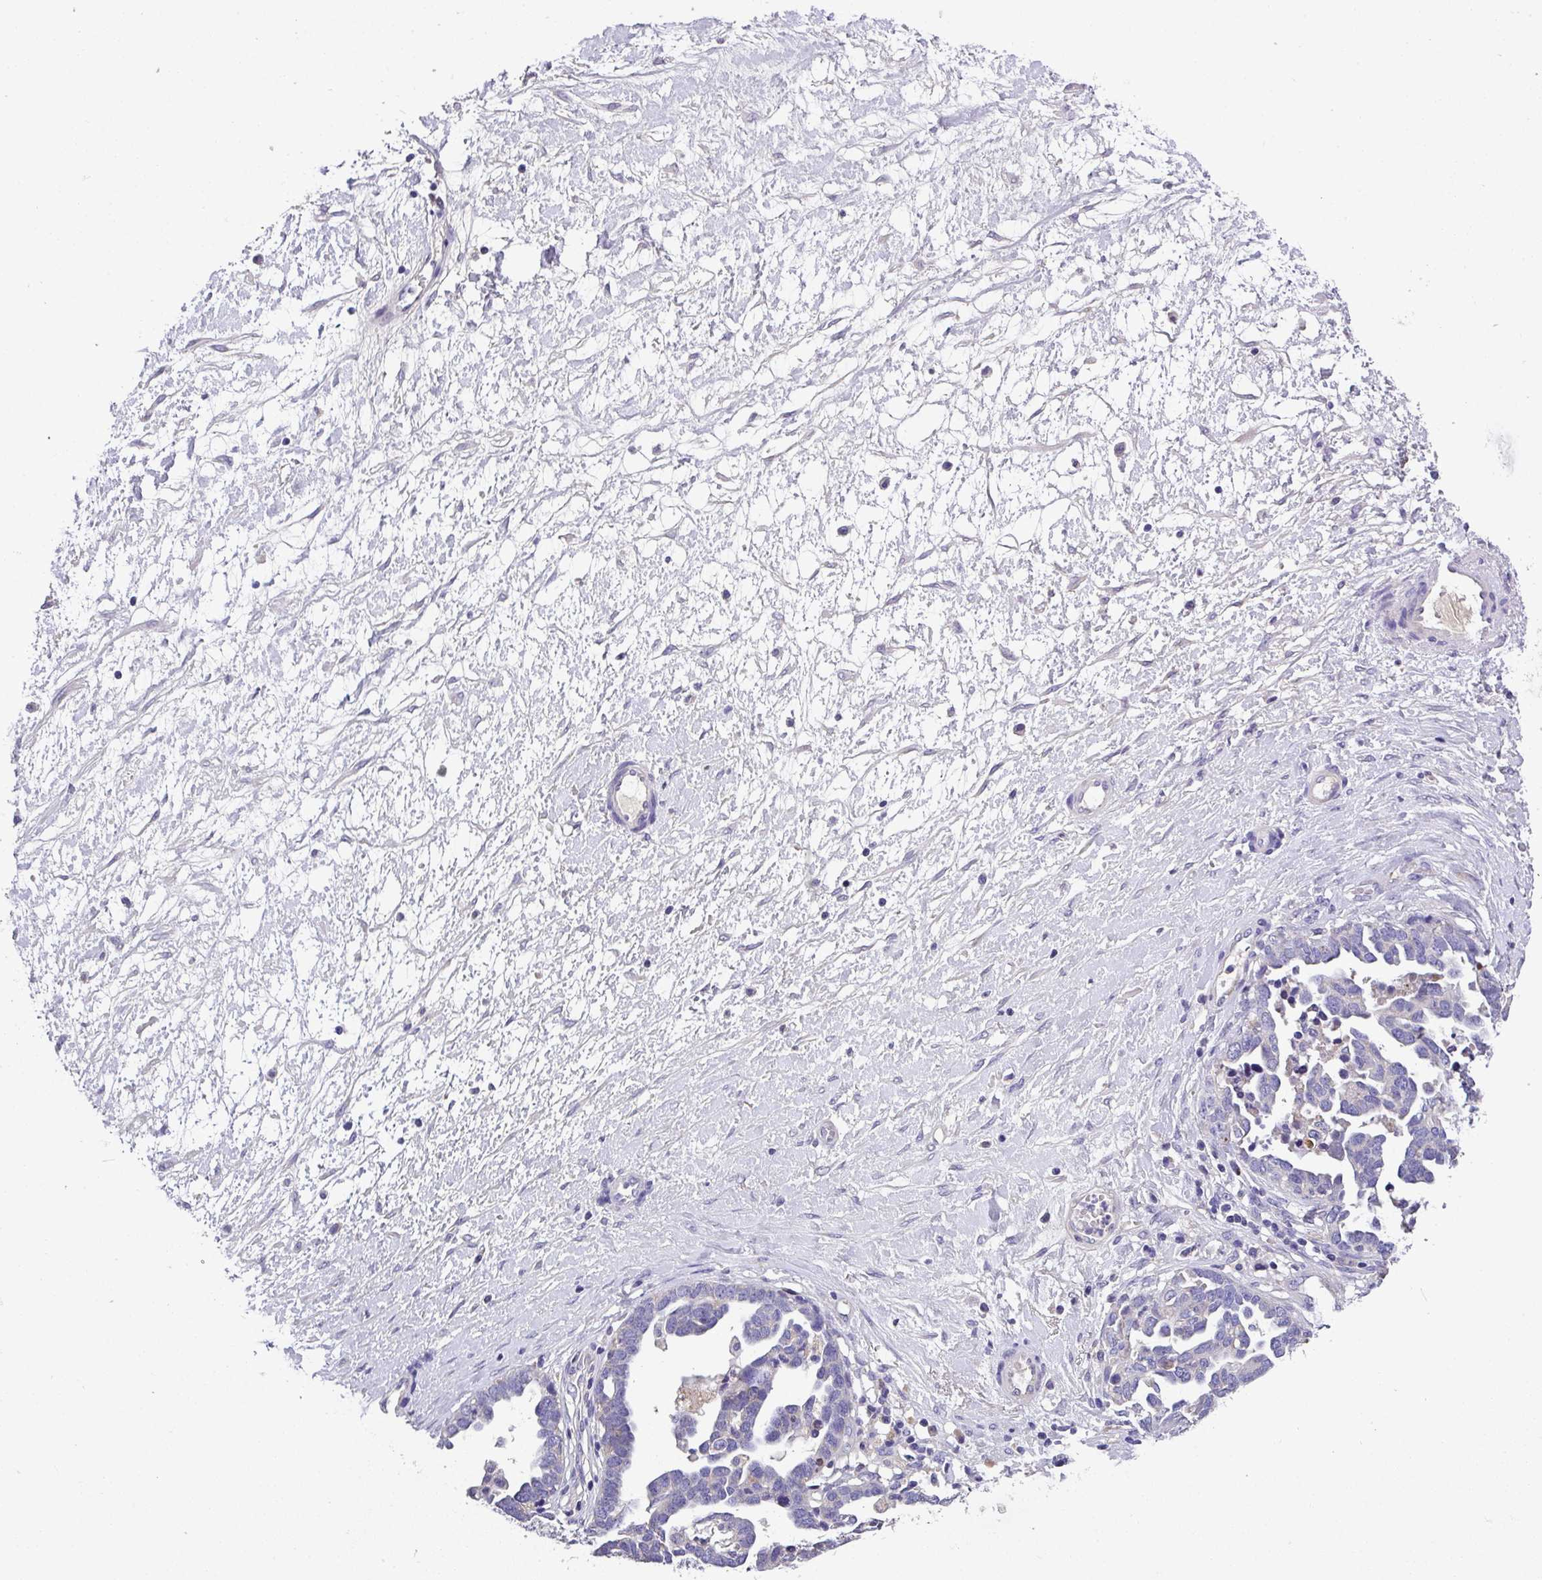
{"staining": {"intensity": "negative", "quantity": "none", "location": "none"}, "tissue": "ovarian cancer", "cell_type": "Tumor cells", "image_type": "cancer", "snomed": [{"axis": "morphology", "description": "Cystadenocarcinoma, serous, NOS"}, {"axis": "topography", "description": "Ovary"}], "caption": "Tumor cells show no significant protein staining in ovarian cancer.", "gene": "ANXA2R", "patient": {"sex": "female", "age": 54}}